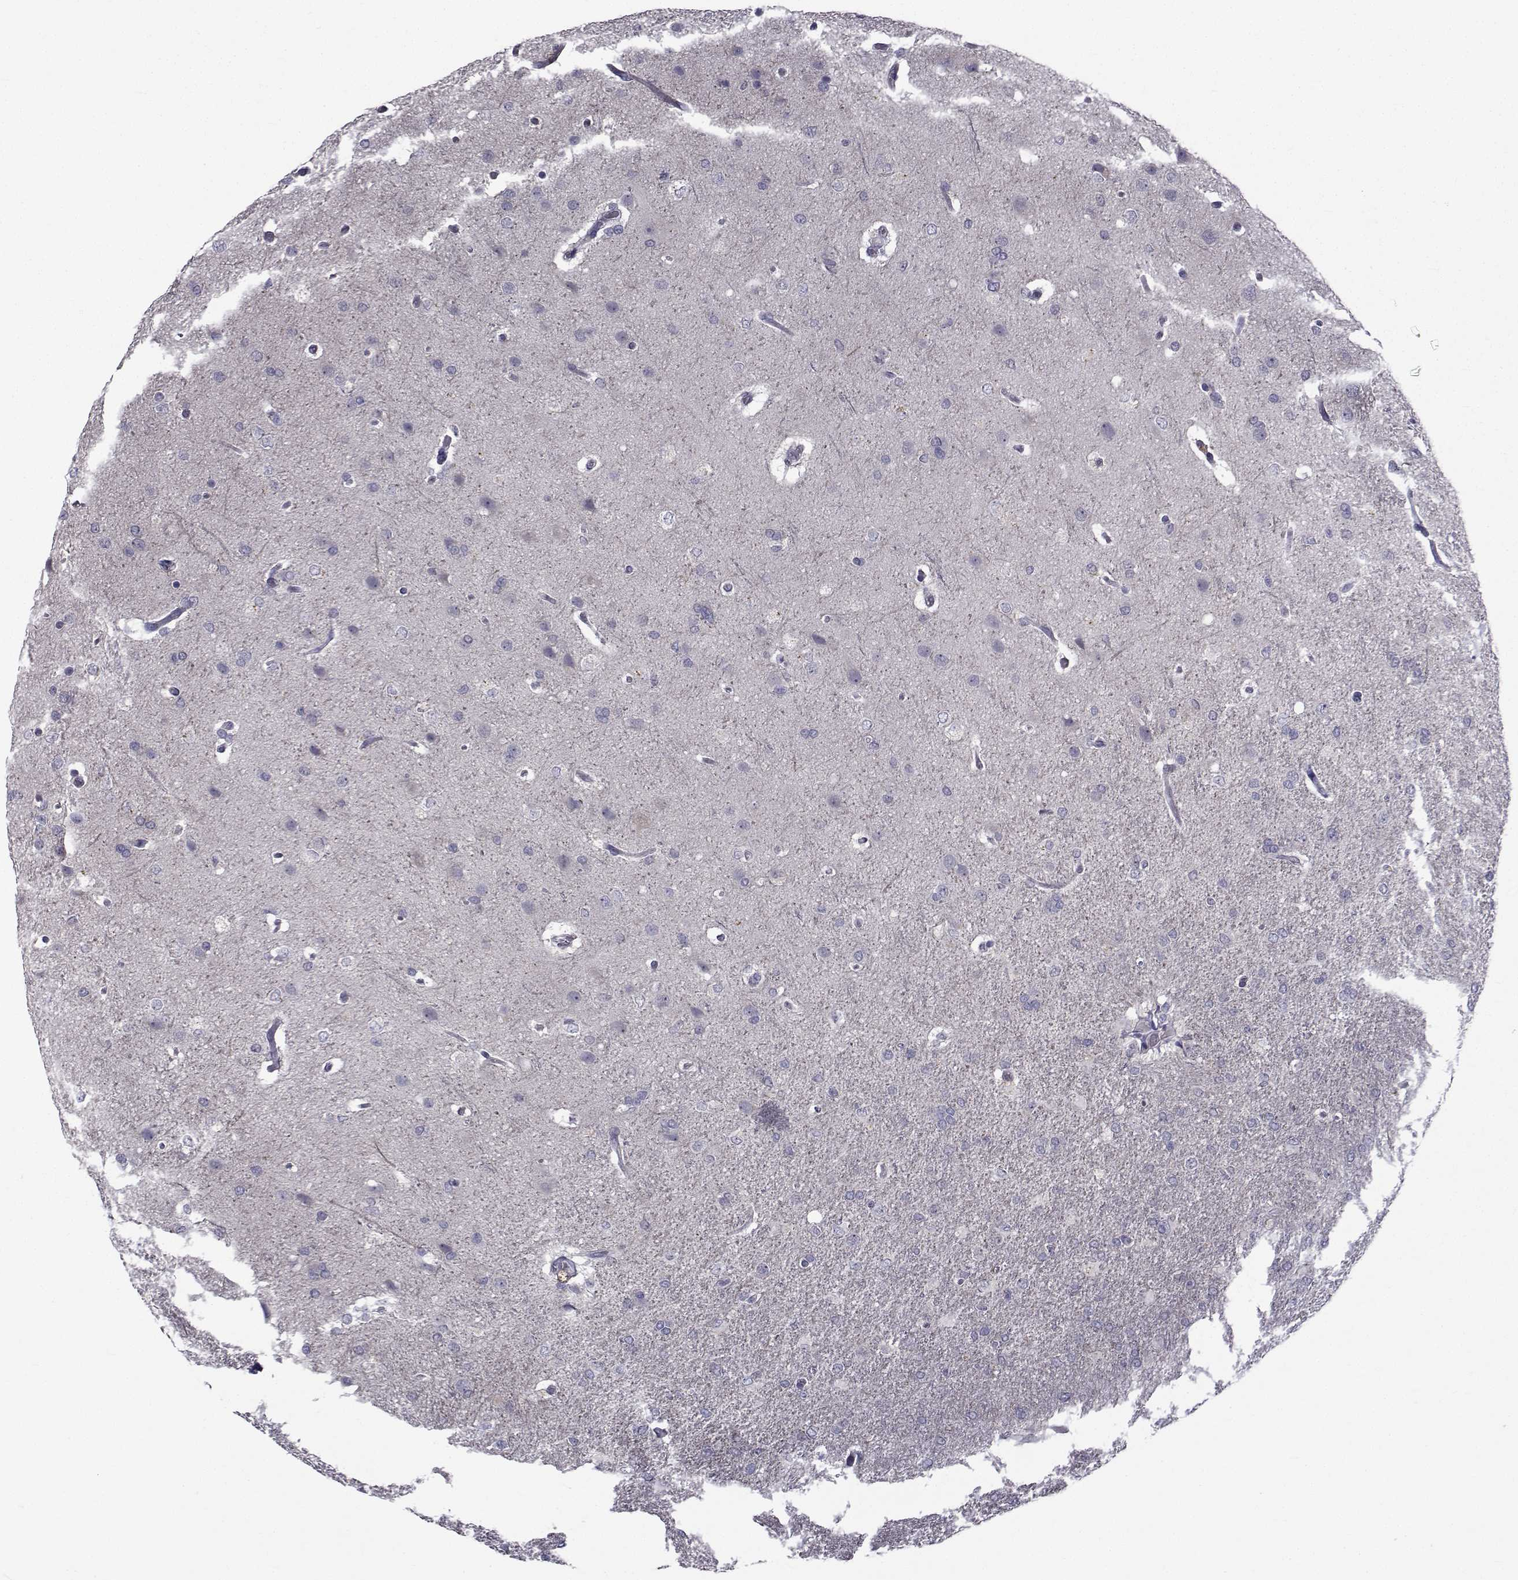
{"staining": {"intensity": "negative", "quantity": "none", "location": "none"}, "tissue": "glioma", "cell_type": "Tumor cells", "image_type": "cancer", "snomed": [{"axis": "morphology", "description": "Glioma, malignant, High grade"}, {"axis": "topography", "description": "Brain"}], "caption": "Protein analysis of glioma displays no significant positivity in tumor cells. (Brightfield microscopy of DAB (3,3'-diaminobenzidine) immunohistochemistry at high magnification).", "gene": "ANGPT1", "patient": {"sex": "male", "age": 68}}